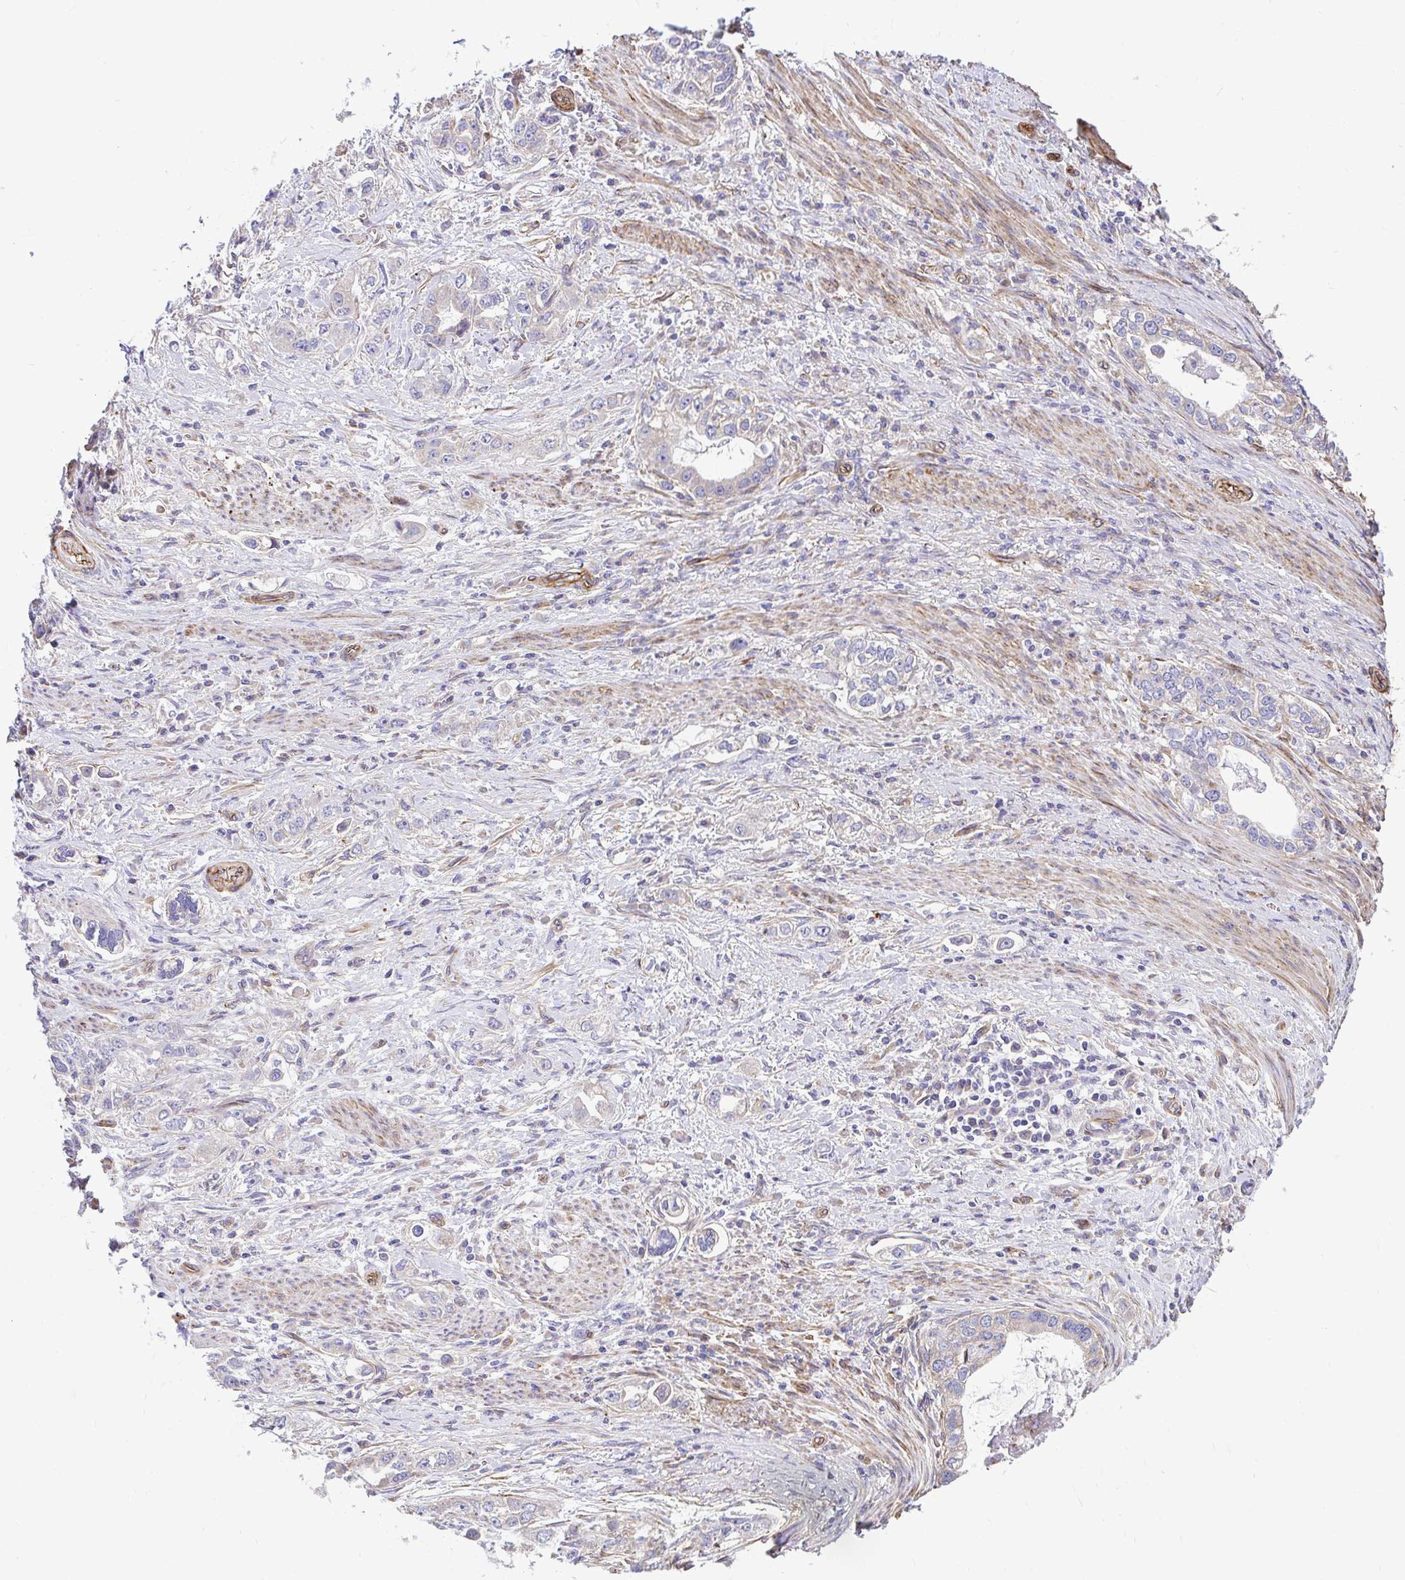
{"staining": {"intensity": "negative", "quantity": "none", "location": "none"}, "tissue": "stomach cancer", "cell_type": "Tumor cells", "image_type": "cancer", "snomed": [{"axis": "morphology", "description": "Adenocarcinoma, NOS"}, {"axis": "topography", "description": "Stomach, lower"}], "caption": "Tumor cells are negative for protein expression in human stomach cancer (adenocarcinoma).", "gene": "PTPRK", "patient": {"sex": "female", "age": 93}}